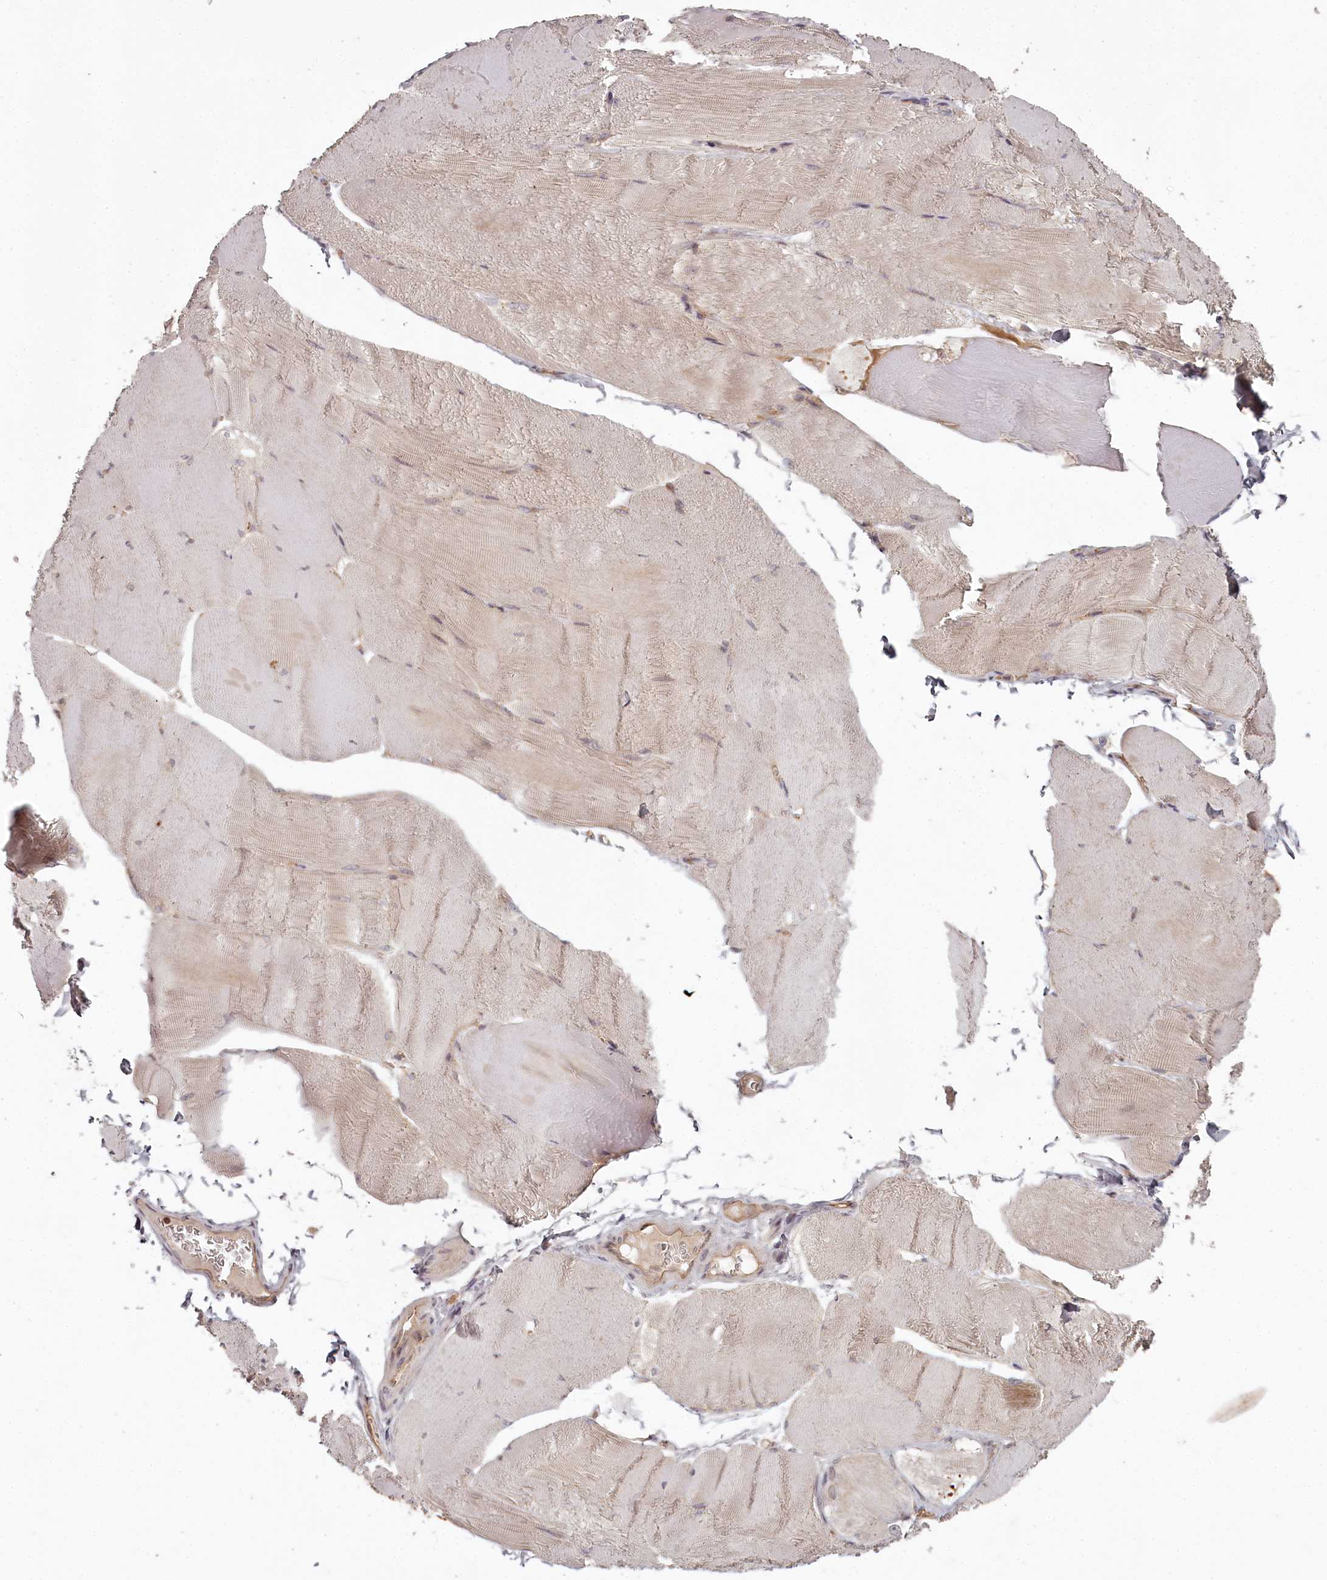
{"staining": {"intensity": "weak", "quantity": "25%-75%", "location": "cytoplasmic/membranous"}, "tissue": "skeletal muscle", "cell_type": "Myocytes", "image_type": "normal", "snomed": [{"axis": "morphology", "description": "Normal tissue, NOS"}, {"axis": "morphology", "description": "Basal cell carcinoma"}, {"axis": "topography", "description": "Skeletal muscle"}], "caption": "Myocytes demonstrate low levels of weak cytoplasmic/membranous positivity in about 25%-75% of cells in unremarkable skeletal muscle. (Stains: DAB in brown, nuclei in blue, Microscopy: brightfield microscopy at high magnification).", "gene": "TMIE", "patient": {"sex": "female", "age": 64}}